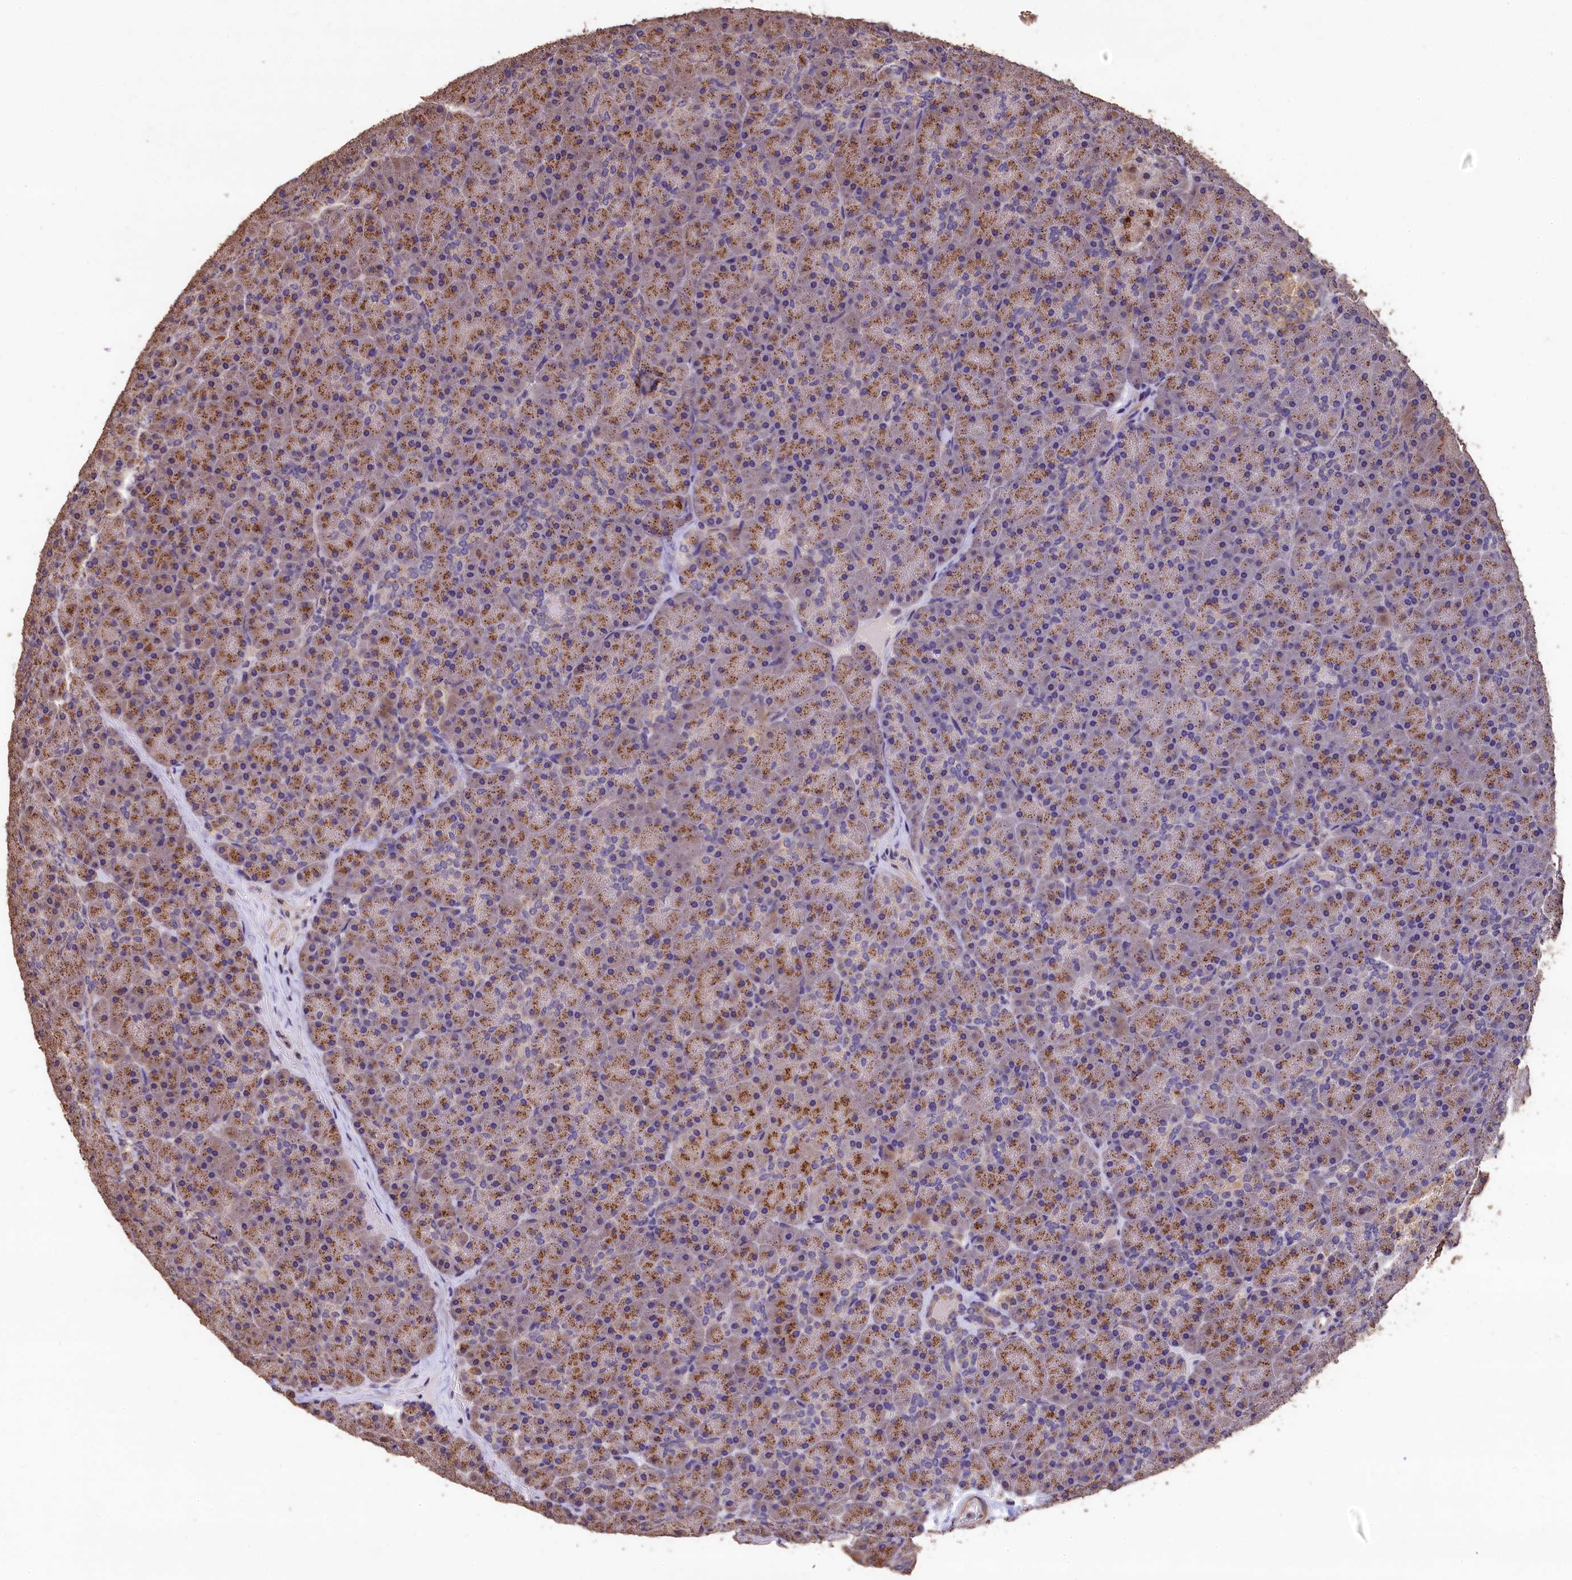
{"staining": {"intensity": "moderate", "quantity": ">75%", "location": "cytoplasmic/membranous"}, "tissue": "pancreas", "cell_type": "Exocrine glandular cells", "image_type": "normal", "snomed": [{"axis": "morphology", "description": "Normal tissue, NOS"}, {"axis": "topography", "description": "Pancreas"}], "caption": "Pancreas stained with DAB immunohistochemistry reveals medium levels of moderate cytoplasmic/membranous positivity in about >75% of exocrine glandular cells.", "gene": "LSM4", "patient": {"sex": "male", "age": 36}}